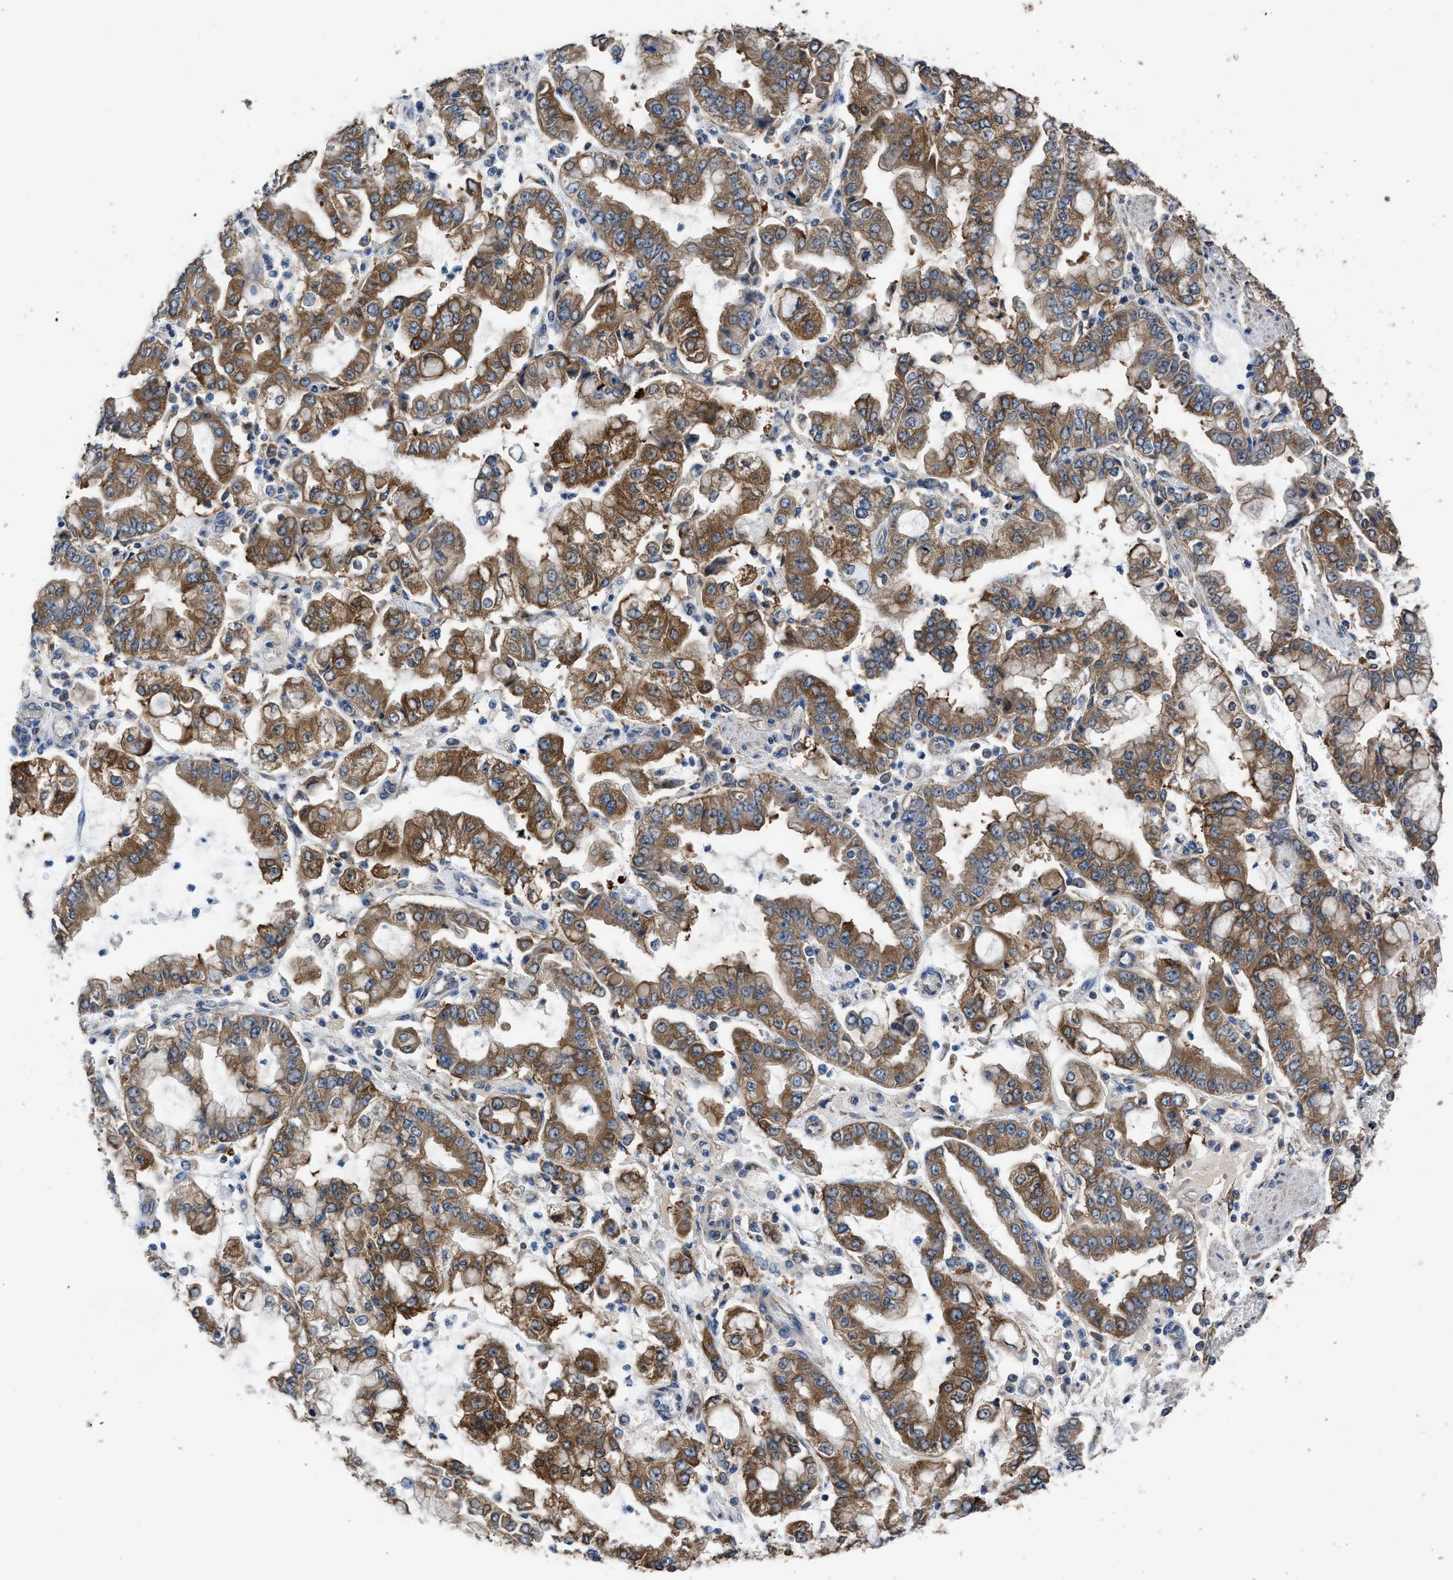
{"staining": {"intensity": "moderate", "quantity": ">75%", "location": "cytoplasmic/membranous"}, "tissue": "stomach cancer", "cell_type": "Tumor cells", "image_type": "cancer", "snomed": [{"axis": "morphology", "description": "Adenocarcinoma, NOS"}, {"axis": "topography", "description": "Stomach"}], "caption": "Immunohistochemistry photomicrograph of neoplastic tissue: human stomach cancer stained using IHC displays medium levels of moderate protein expression localized specifically in the cytoplasmic/membranous of tumor cells, appearing as a cytoplasmic/membranous brown color.", "gene": "ITSN1", "patient": {"sex": "male", "age": 76}}